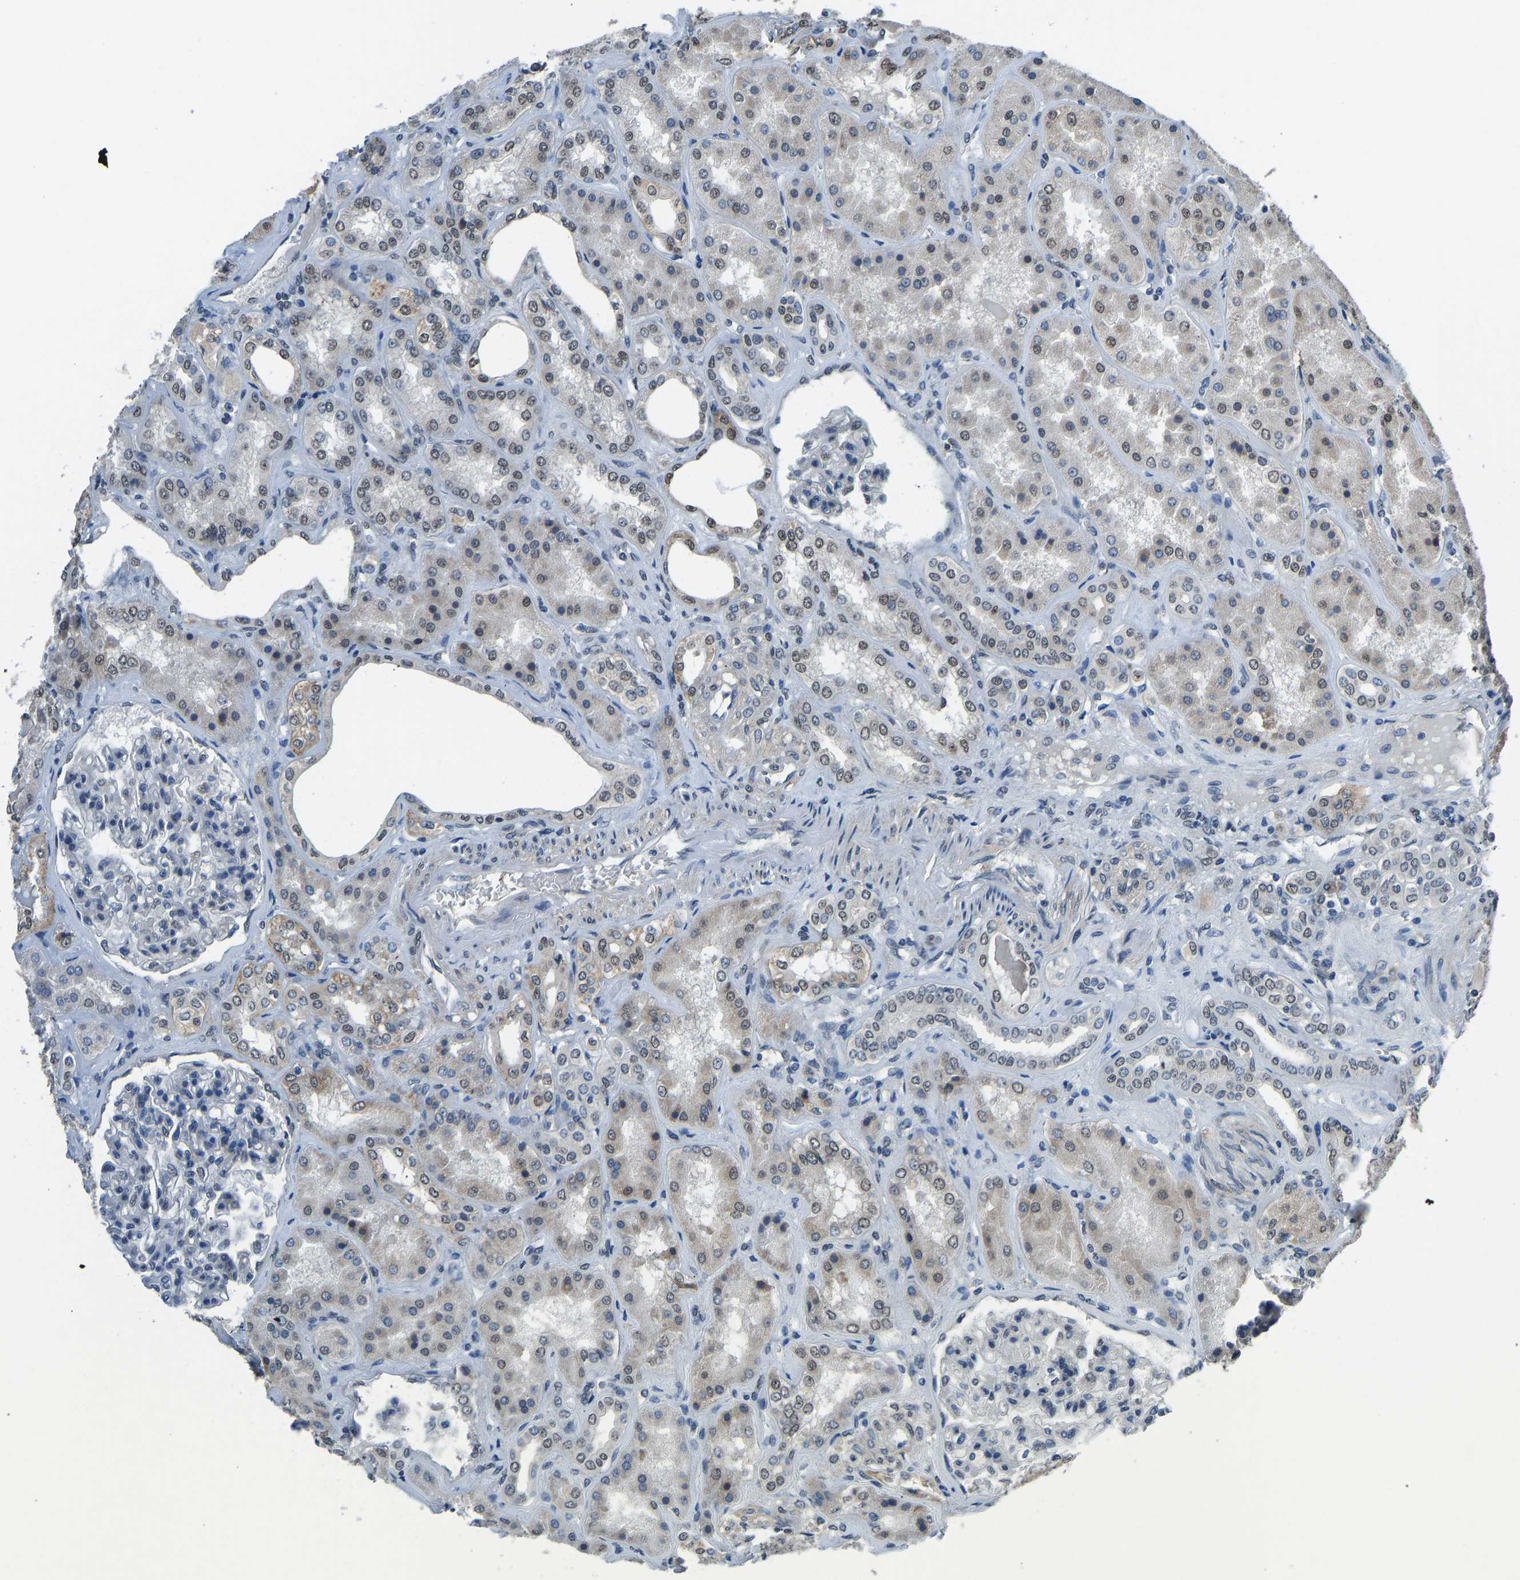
{"staining": {"intensity": "strong", "quantity": "<25%", "location": "nuclear"}, "tissue": "kidney", "cell_type": "Cells in glomeruli", "image_type": "normal", "snomed": [{"axis": "morphology", "description": "Normal tissue, NOS"}, {"axis": "topography", "description": "Kidney"}], "caption": "Kidney stained for a protein (brown) exhibits strong nuclear positive positivity in about <25% of cells in glomeruli.", "gene": "FOS", "patient": {"sex": "female", "age": 56}}